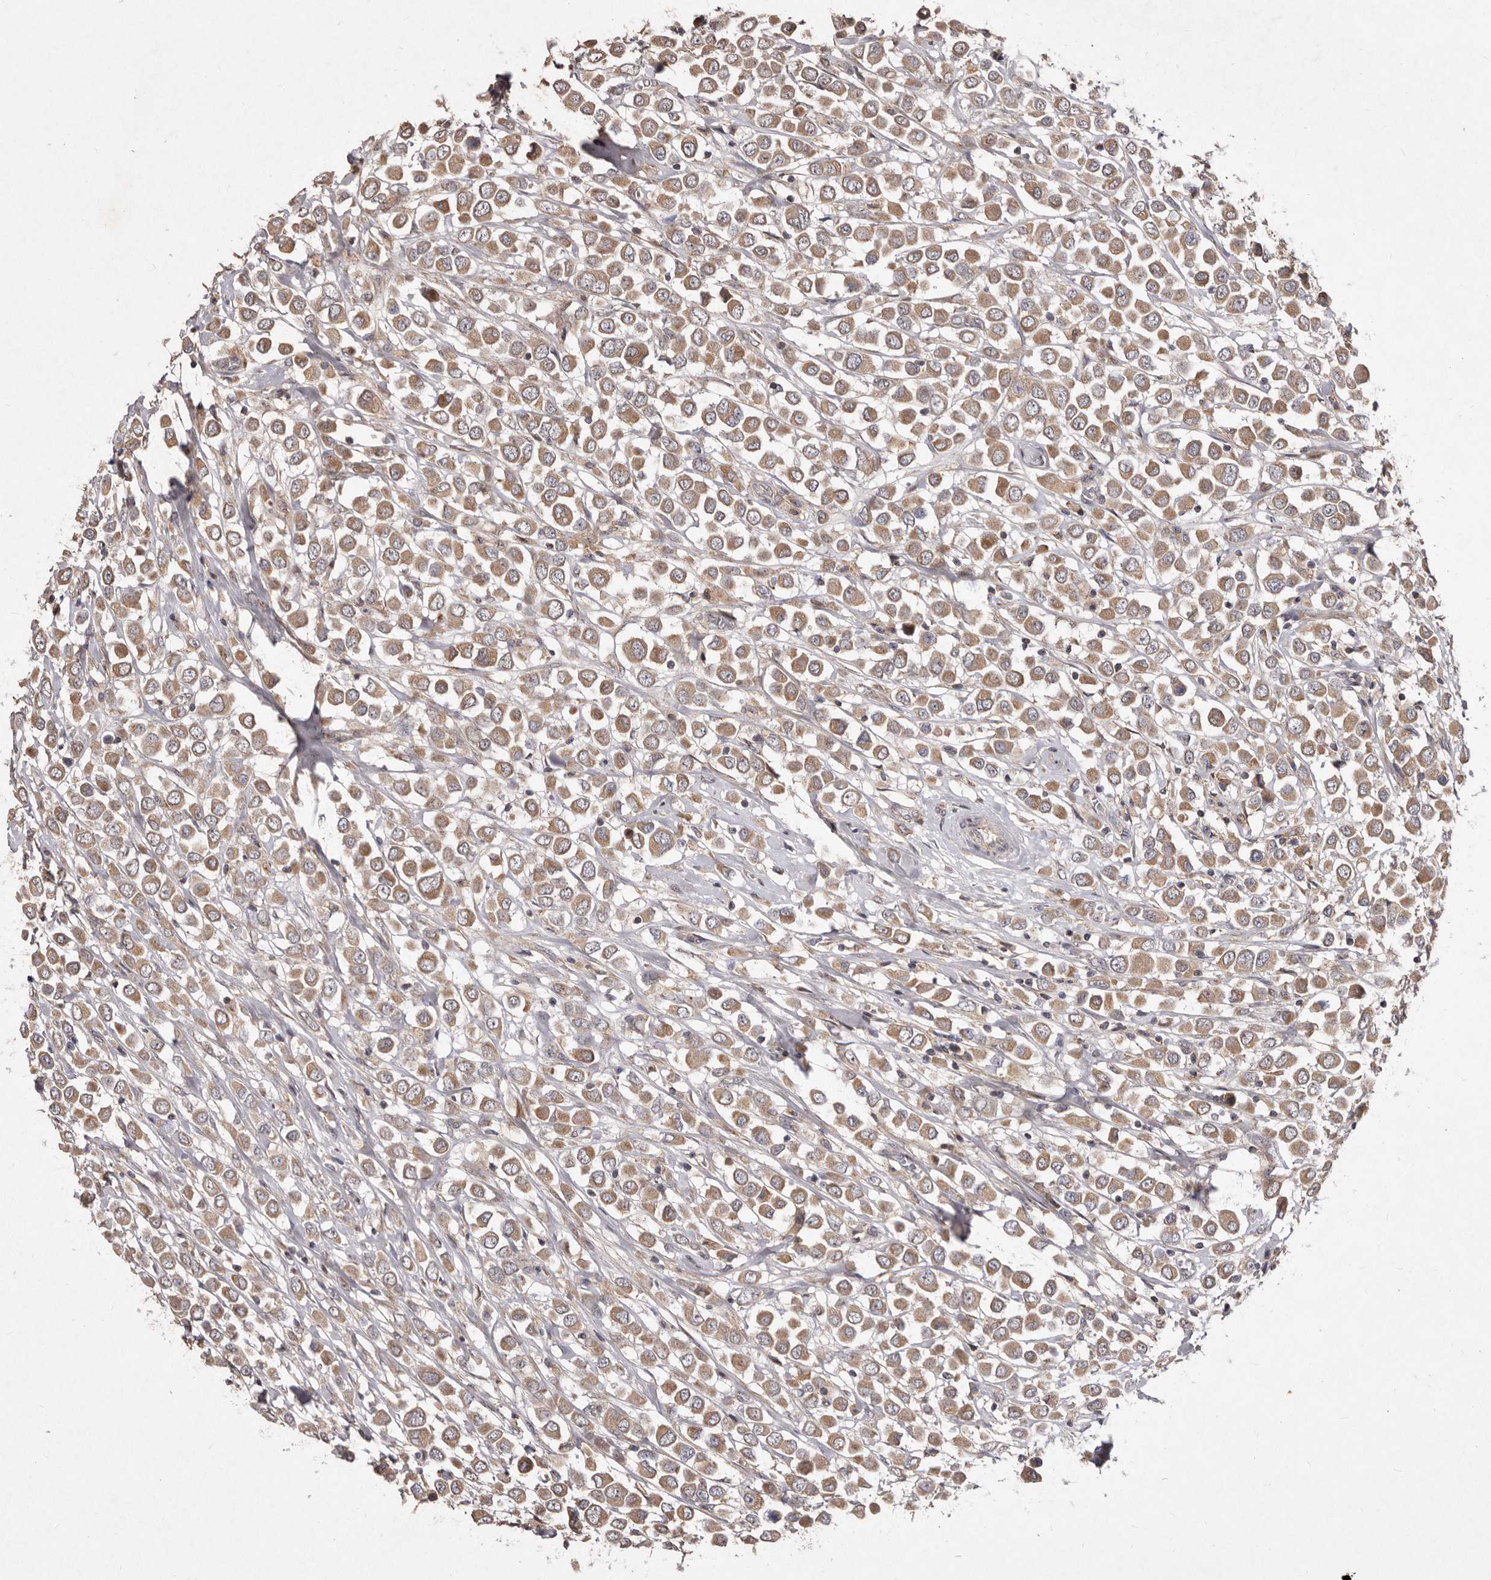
{"staining": {"intensity": "moderate", "quantity": ">75%", "location": "cytoplasmic/membranous"}, "tissue": "breast cancer", "cell_type": "Tumor cells", "image_type": "cancer", "snomed": [{"axis": "morphology", "description": "Duct carcinoma"}, {"axis": "topography", "description": "Breast"}], "caption": "An image of breast intraductal carcinoma stained for a protein reveals moderate cytoplasmic/membranous brown staining in tumor cells.", "gene": "FLAD1", "patient": {"sex": "female", "age": 61}}